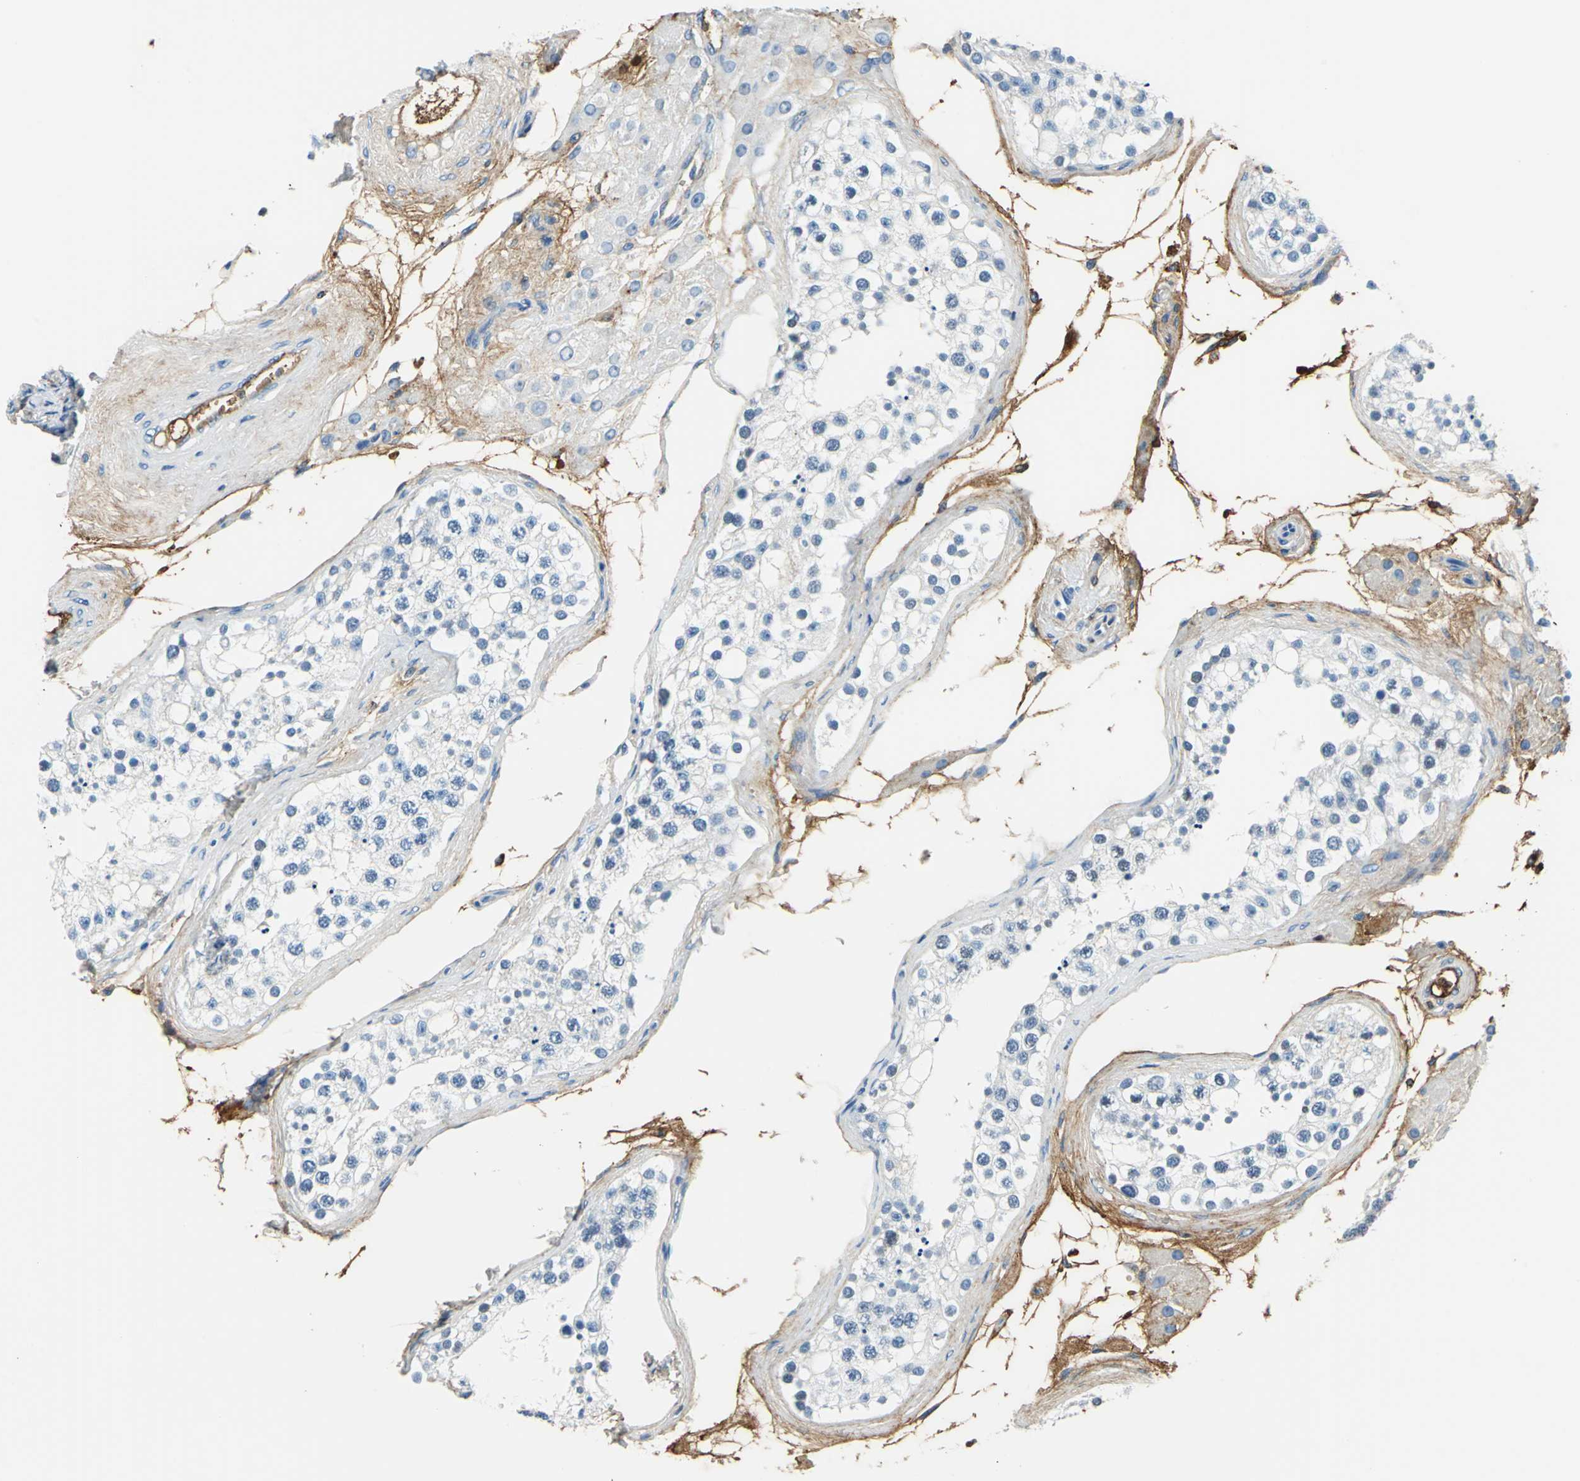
{"staining": {"intensity": "strong", "quantity": "<25%", "location": "cytoplasmic/membranous,nuclear"}, "tissue": "testis", "cell_type": "Cells in seminiferous ducts", "image_type": "normal", "snomed": [{"axis": "morphology", "description": "Normal tissue, NOS"}, {"axis": "topography", "description": "Testis"}], "caption": "This is an image of immunohistochemistry (IHC) staining of normal testis, which shows strong positivity in the cytoplasmic/membranous,nuclear of cells in seminiferous ducts.", "gene": "ALB", "patient": {"sex": "male", "age": 68}}